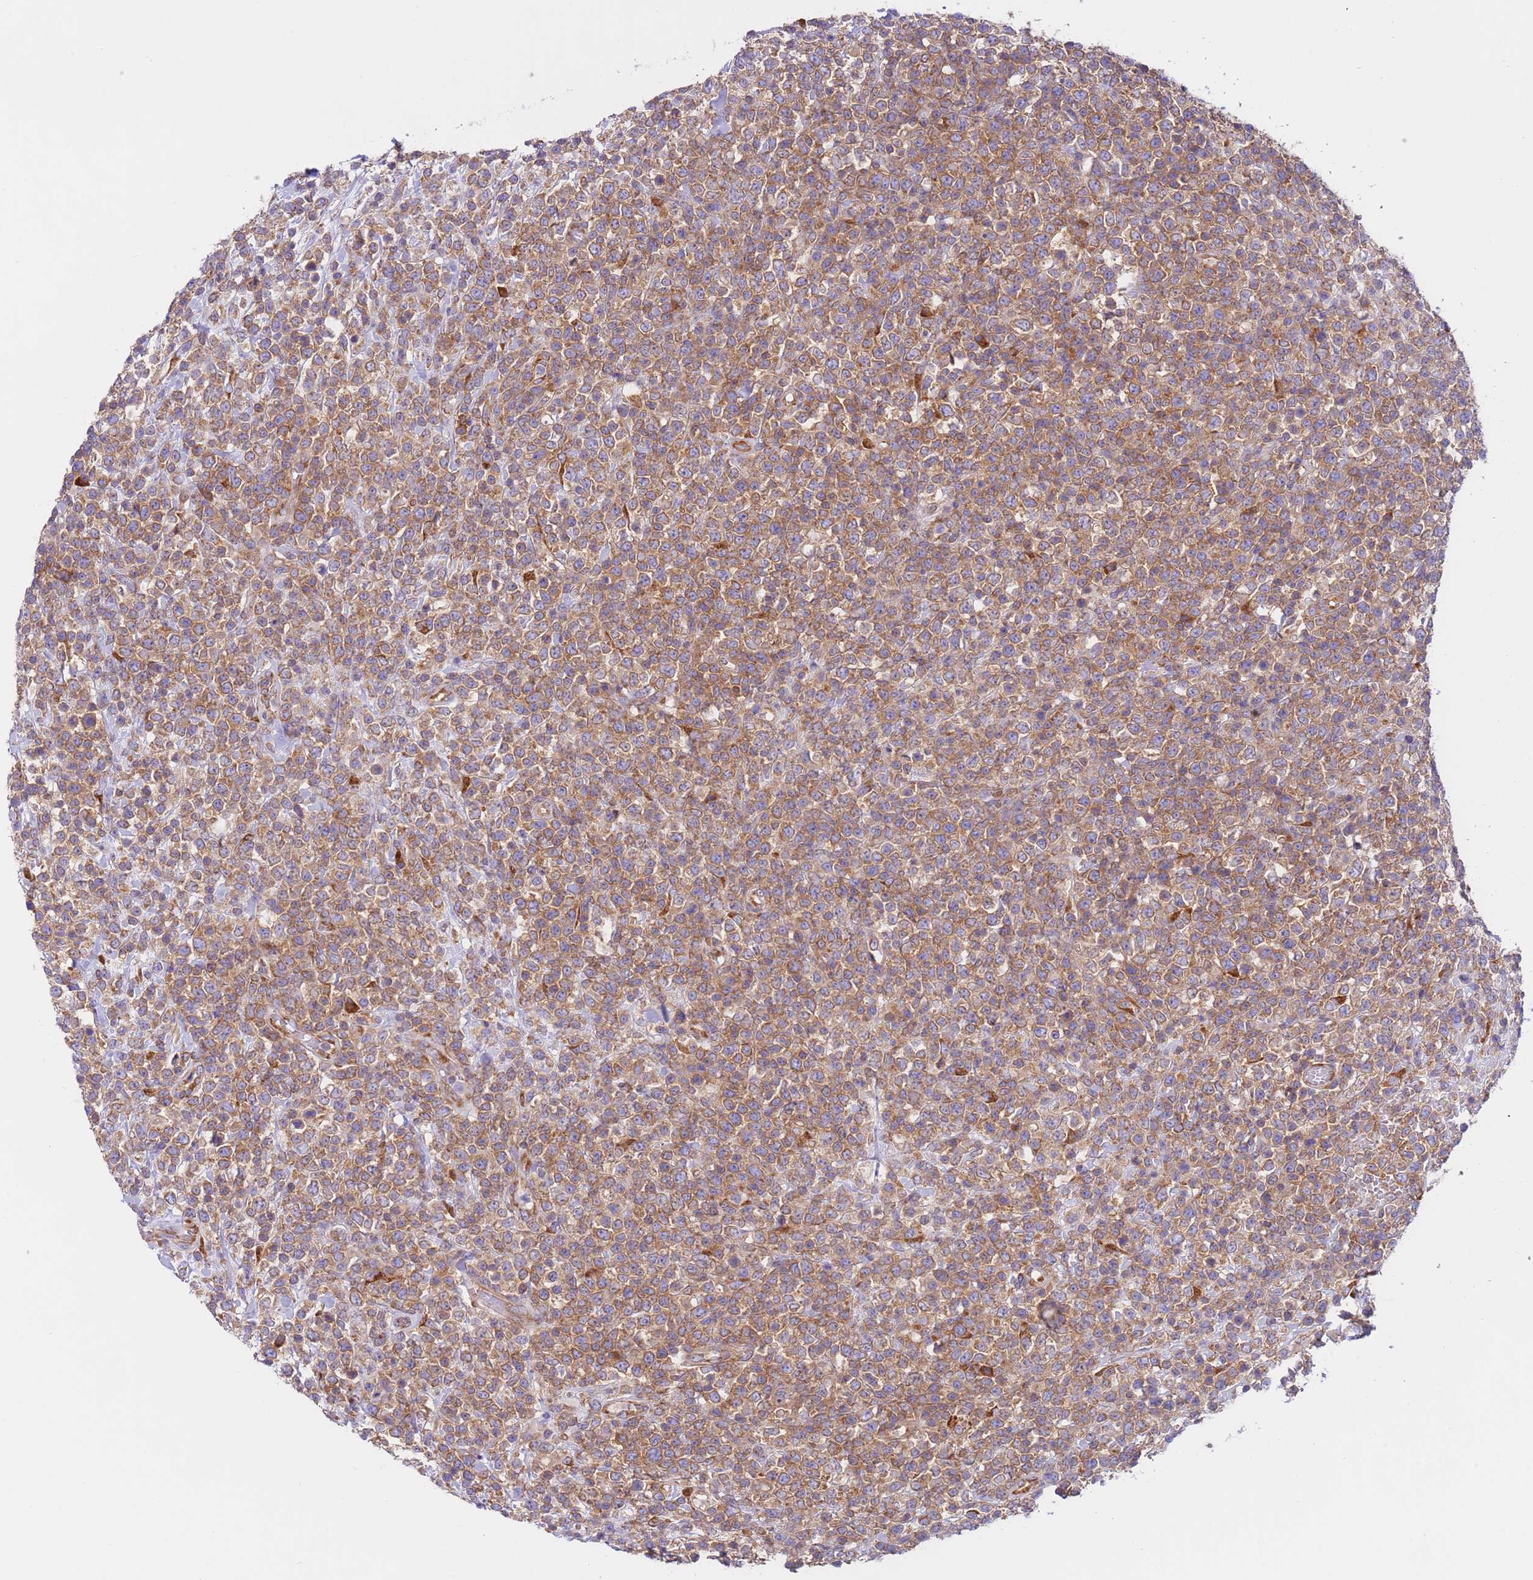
{"staining": {"intensity": "moderate", "quantity": ">75%", "location": "cytoplasmic/membranous"}, "tissue": "lymphoma", "cell_type": "Tumor cells", "image_type": "cancer", "snomed": [{"axis": "morphology", "description": "Malignant lymphoma, non-Hodgkin's type, High grade"}, {"axis": "topography", "description": "Colon"}], "caption": "High-magnification brightfield microscopy of high-grade malignant lymphoma, non-Hodgkin's type stained with DAB (brown) and counterstained with hematoxylin (blue). tumor cells exhibit moderate cytoplasmic/membranous positivity is appreciated in about>75% of cells.", "gene": "VARS1", "patient": {"sex": "female", "age": 53}}